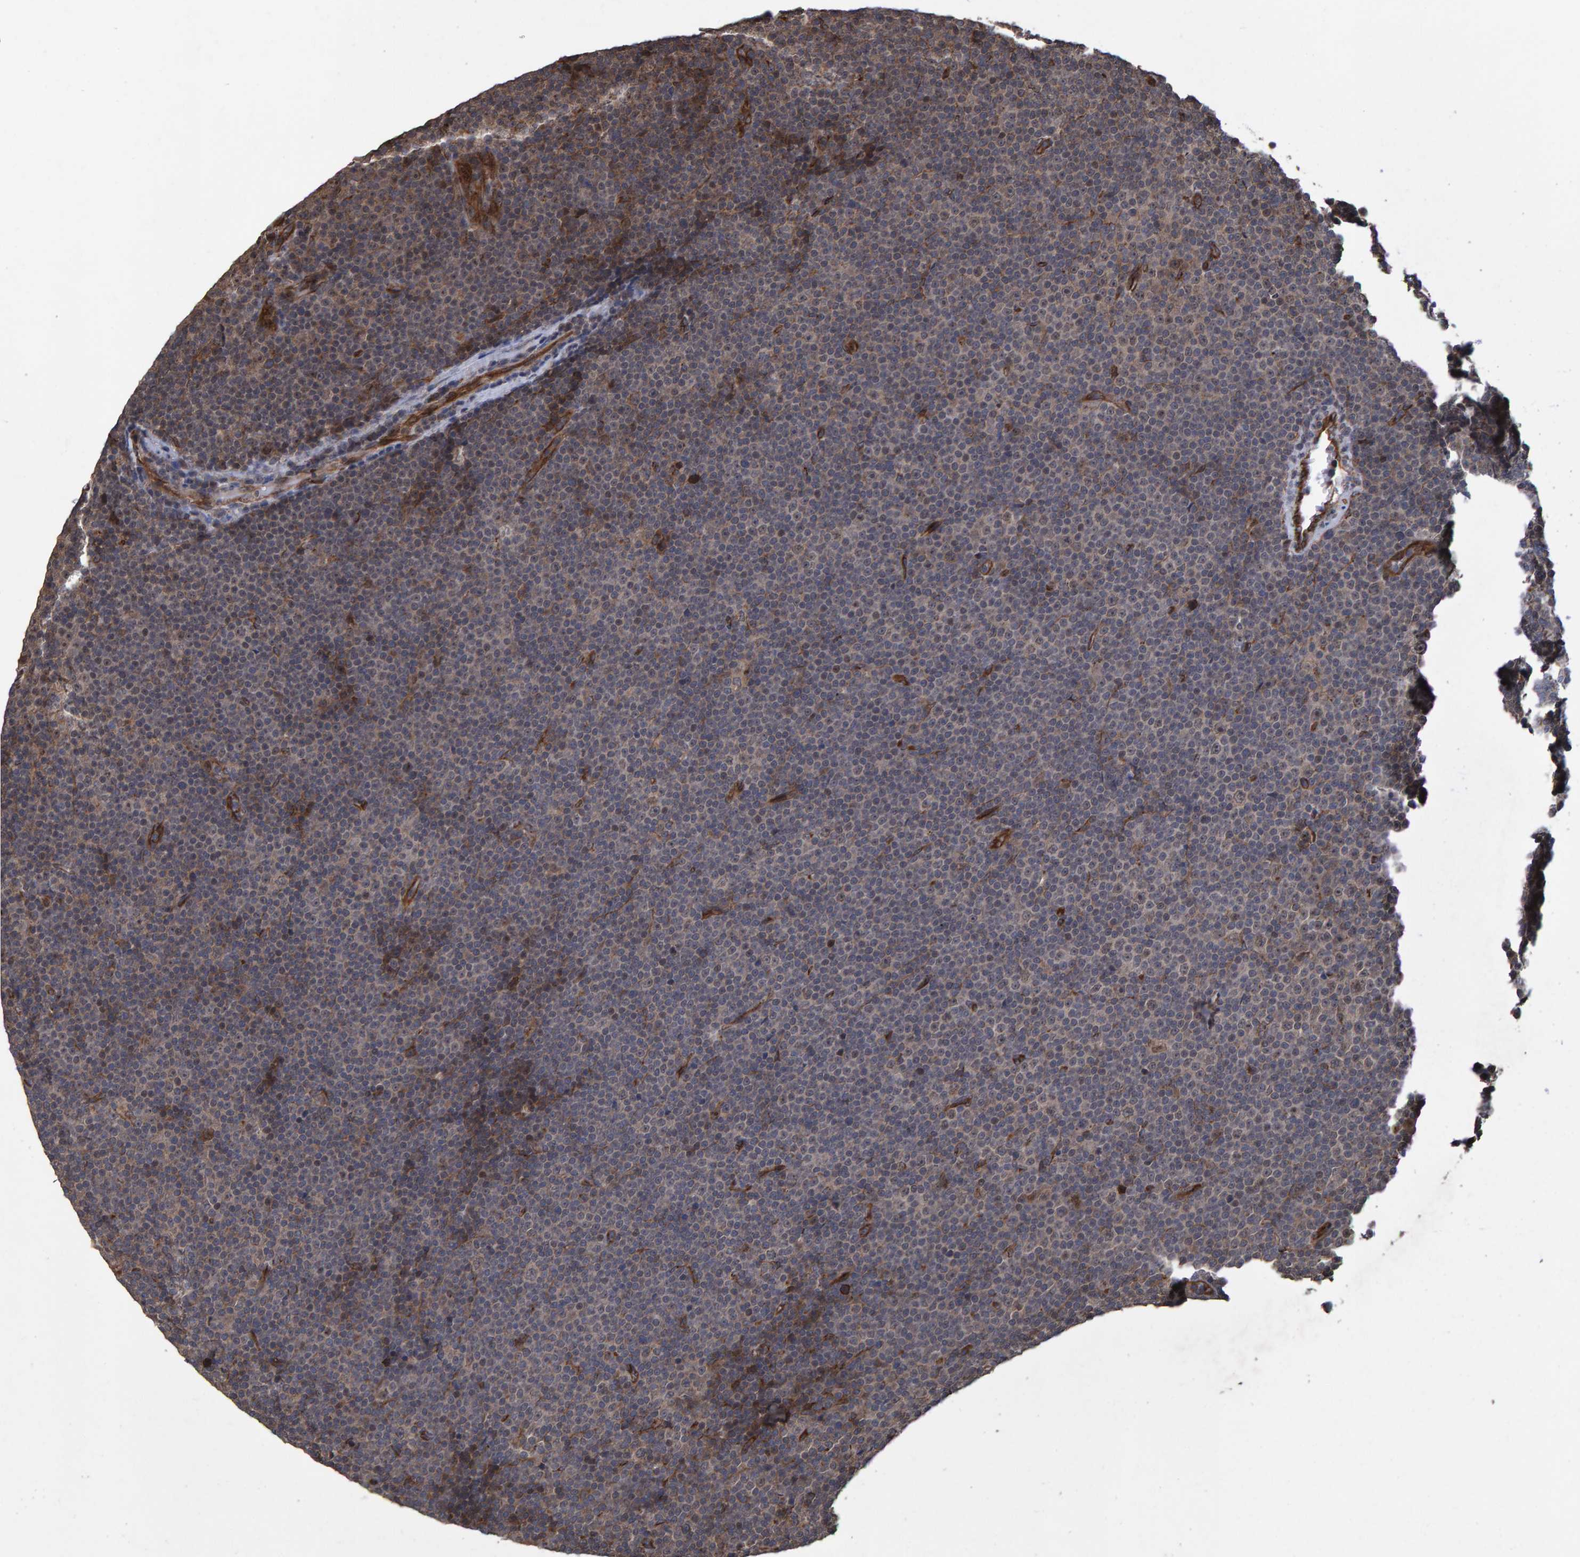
{"staining": {"intensity": "negative", "quantity": "none", "location": "none"}, "tissue": "lymphoma", "cell_type": "Tumor cells", "image_type": "cancer", "snomed": [{"axis": "morphology", "description": "Malignant lymphoma, non-Hodgkin's type, Low grade"}, {"axis": "topography", "description": "Lymph node"}], "caption": "This is an immunohistochemistry (IHC) histopathology image of low-grade malignant lymphoma, non-Hodgkin's type. There is no staining in tumor cells.", "gene": "TRIM68", "patient": {"sex": "female", "age": 67}}